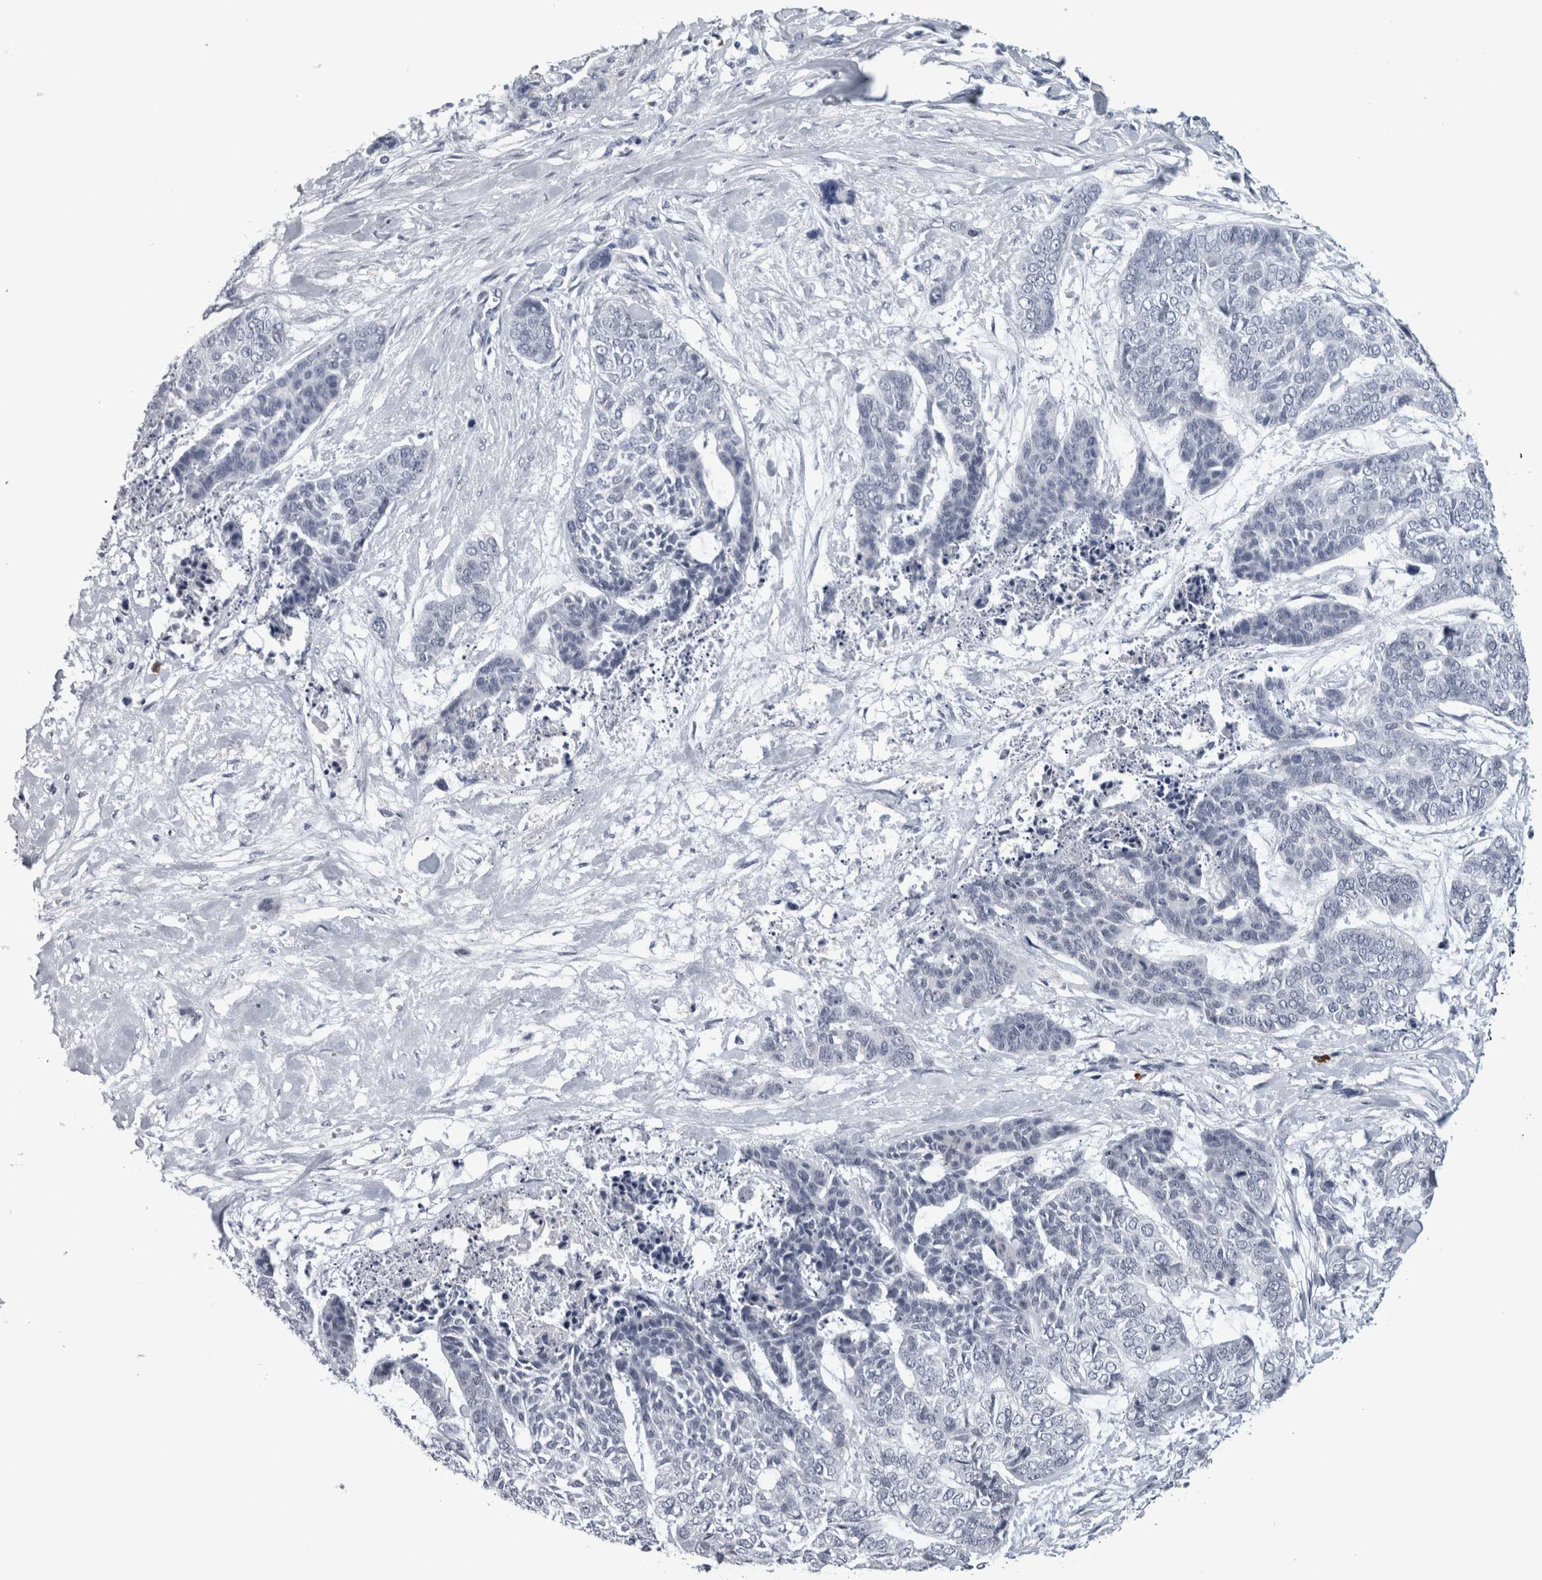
{"staining": {"intensity": "negative", "quantity": "none", "location": "none"}, "tissue": "skin cancer", "cell_type": "Tumor cells", "image_type": "cancer", "snomed": [{"axis": "morphology", "description": "Basal cell carcinoma"}, {"axis": "topography", "description": "Skin"}], "caption": "Protein analysis of skin cancer displays no significant positivity in tumor cells. The staining is performed using DAB (3,3'-diaminobenzidine) brown chromogen with nuclei counter-stained in using hematoxylin.", "gene": "PEBP4", "patient": {"sex": "female", "age": 64}}